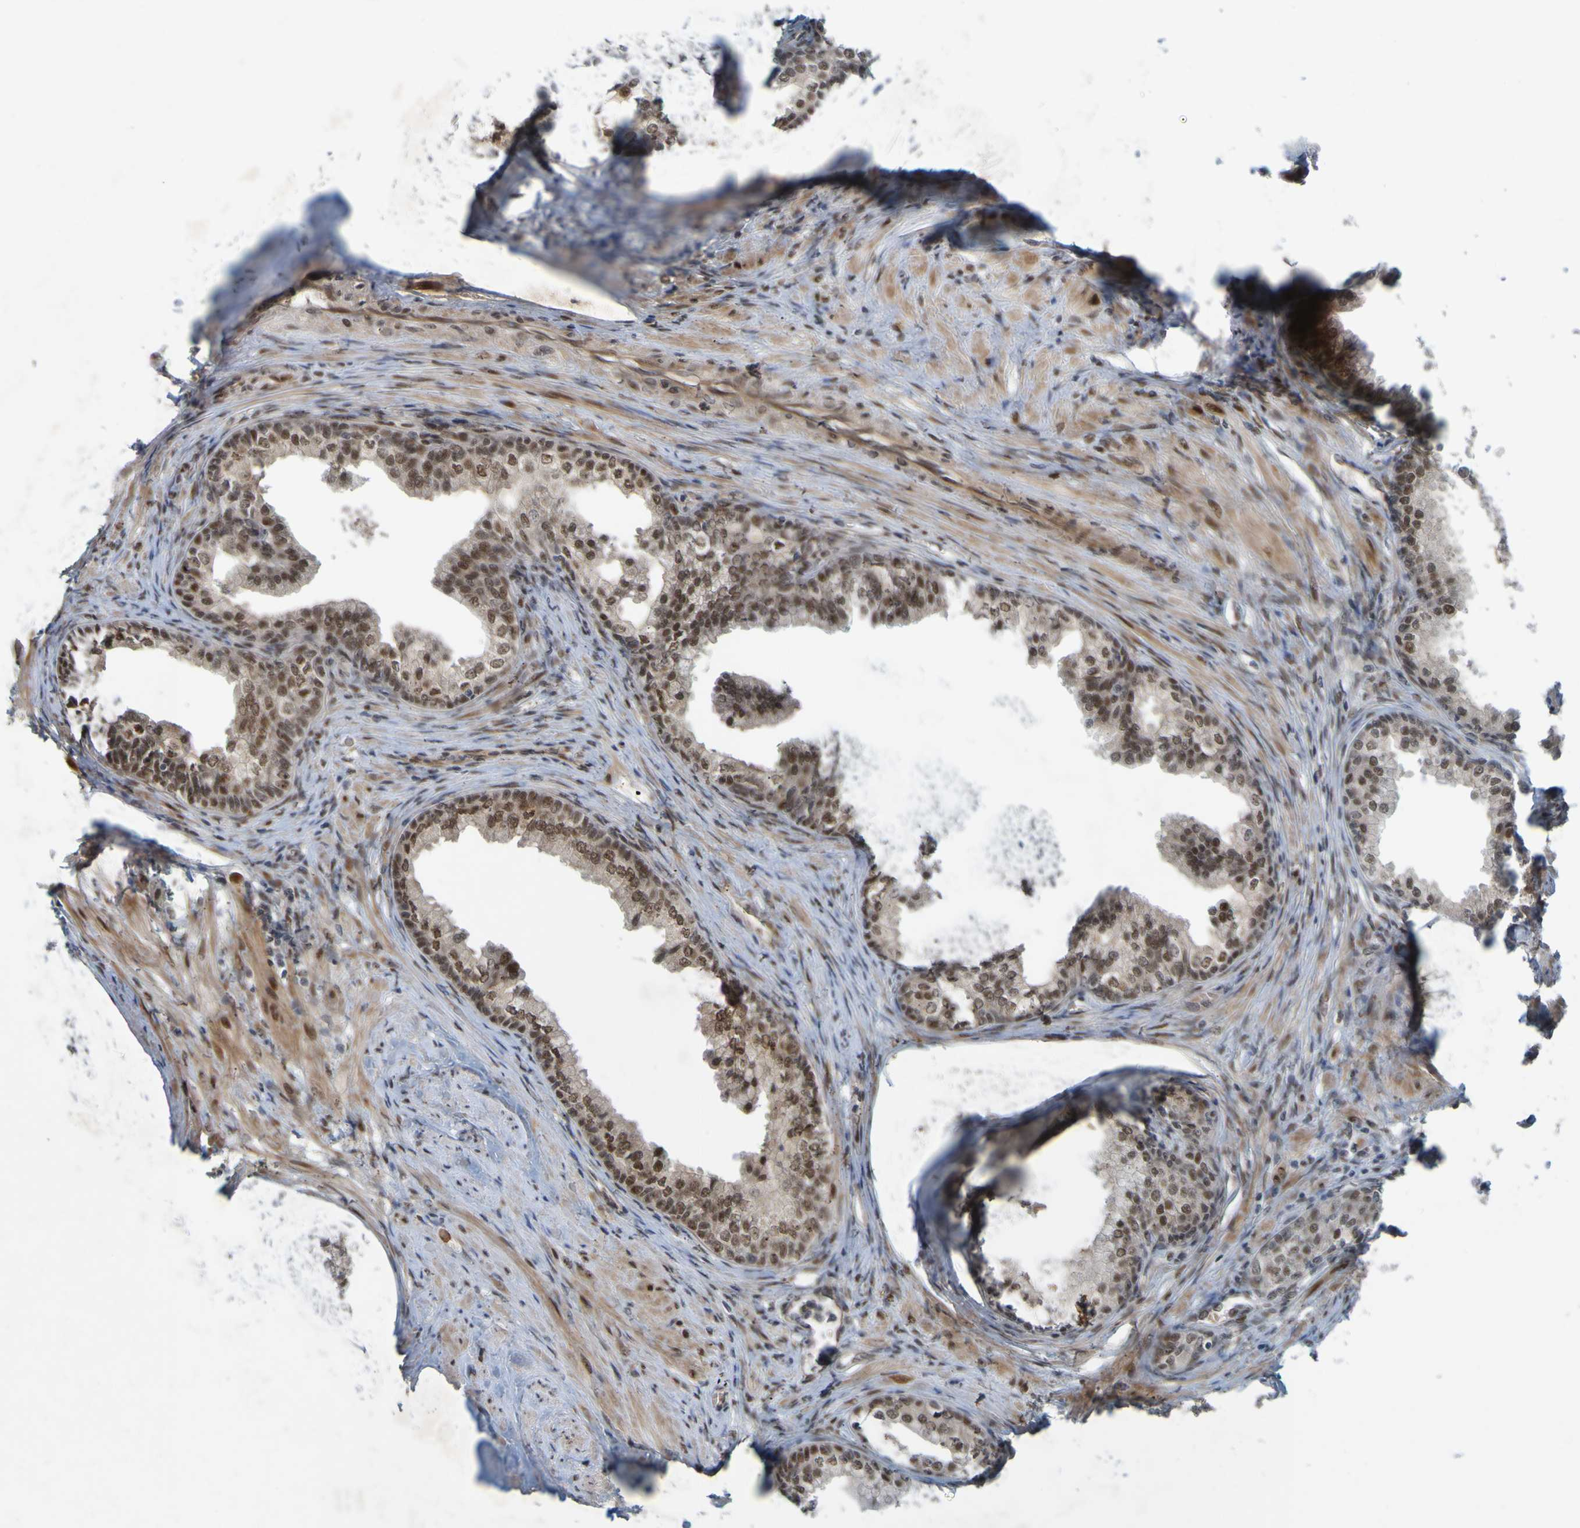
{"staining": {"intensity": "moderate", "quantity": ">75%", "location": "cytoplasmic/membranous,nuclear"}, "tissue": "prostate", "cell_type": "Glandular cells", "image_type": "normal", "snomed": [{"axis": "morphology", "description": "Normal tissue, NOS"}, {"axis": "morphology", "description": "Urothelial carcinoma, Low grade"}, {"axis": "topography", "description": "Urinary bladder"}, {"axis": "topography", "description": "Prostate"}], "caption": "There is medium levels of moderate cytoplasmic/membranous,nuclear positivity in glandular cells of benign prostate, as demonstrated by immunohistochemical staining (brown color).", "gene": "MCPH1", "patient": {"sex": "male", "age": 60}}